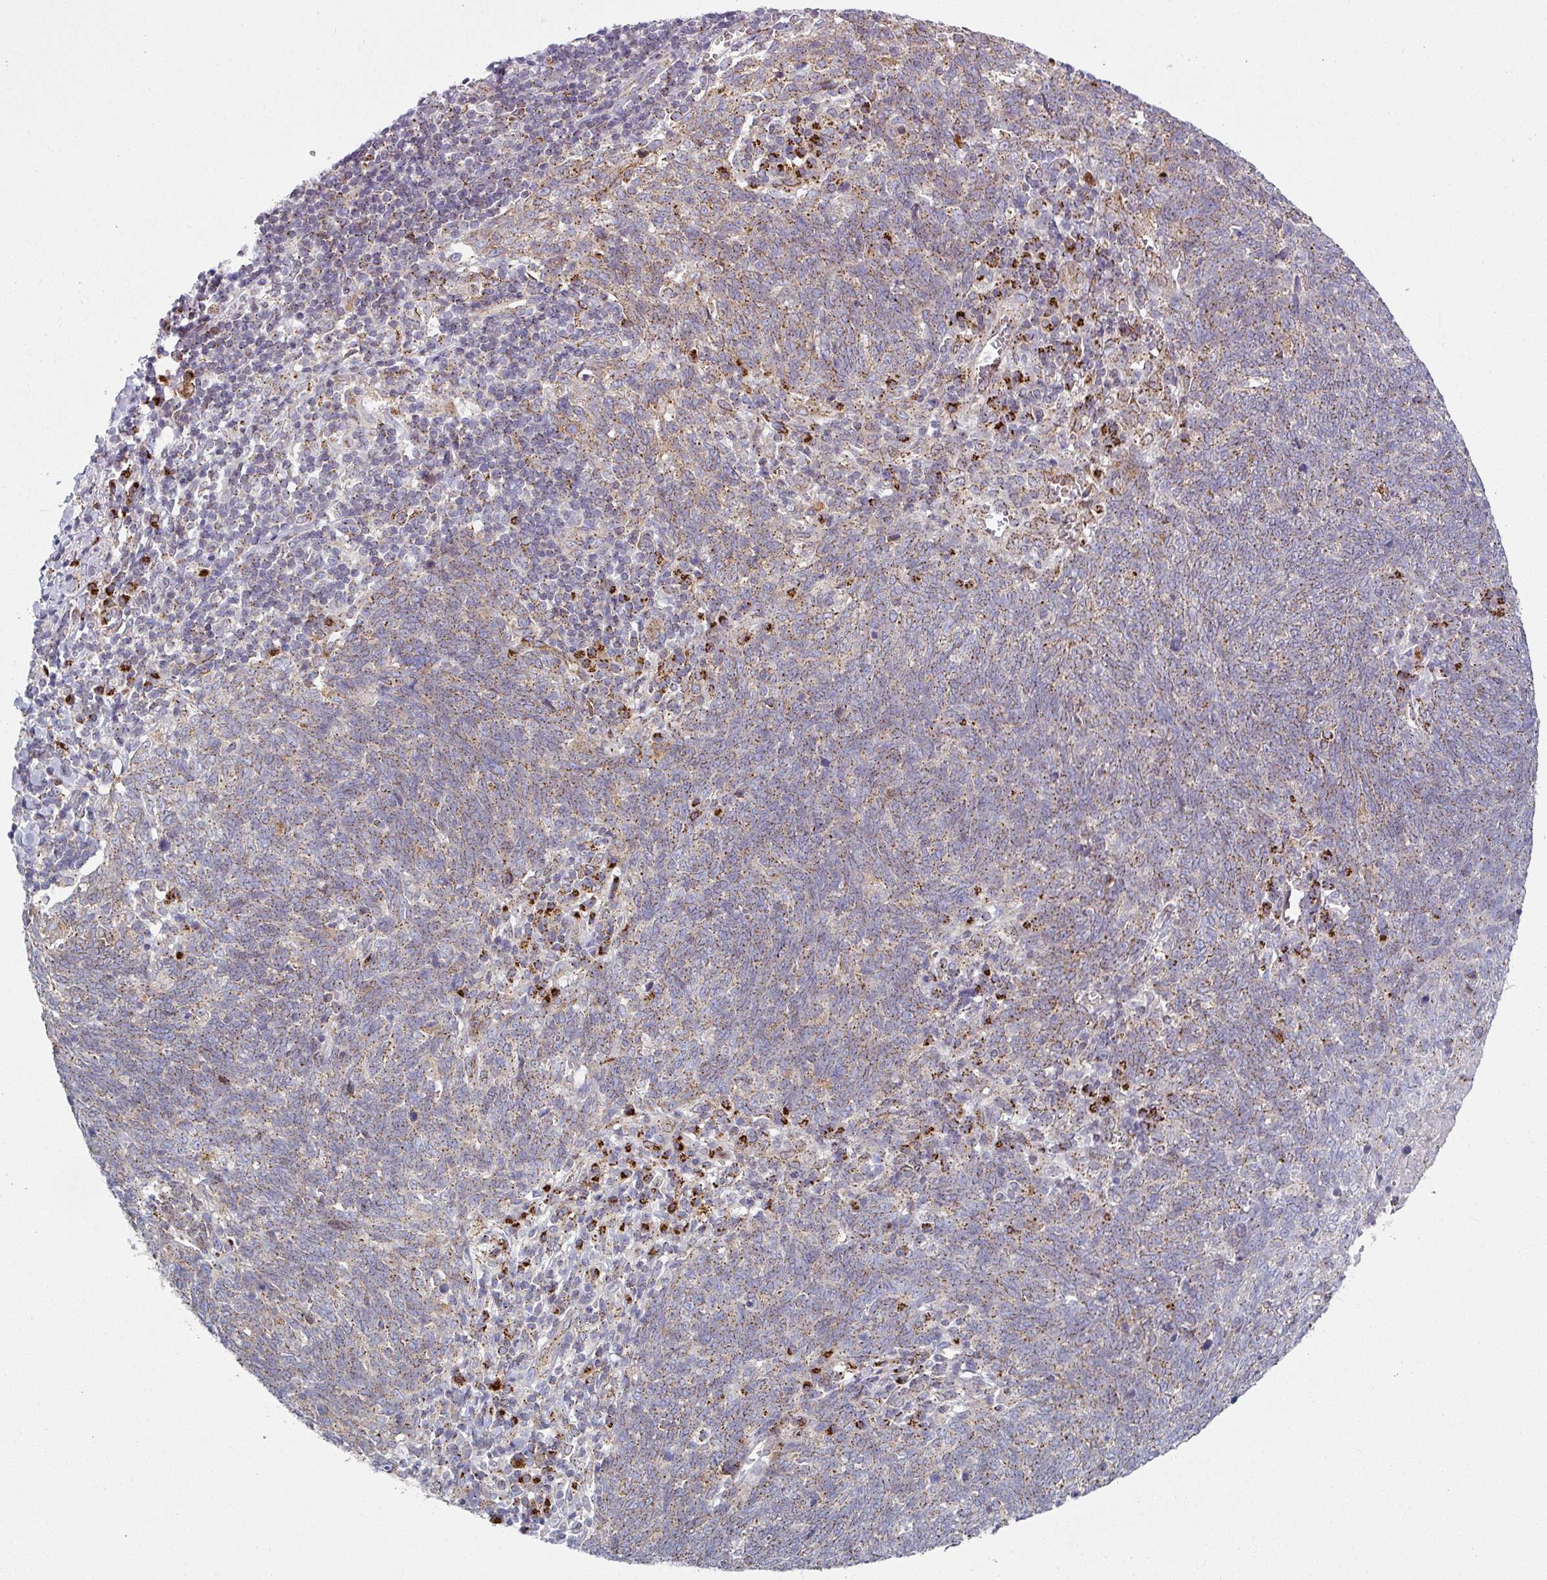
{"staining": {"intensity": "moderate", "quantity": "25%-75%", "location": "cytoplasmic/membranous"}, "tissue": "lung cancer", "cell_type": "Tumor cells", "image_type": "cancer", "snomed": [{"axis": "morphology", "description": "Squamous cell carcinoma, NOS"}, {"axis": "topography", "description": "Lung"}], "caption": "Squamous cell carcinoma (lung) stained with DAB immunohistochemistry (IHC) shows medium levels of moderate cytoplasmic/membranous expression in approximately 25%-75% of tumor cells.", "gene": "CCDC85B", "patient": {"sex": "female", "age": 72}}